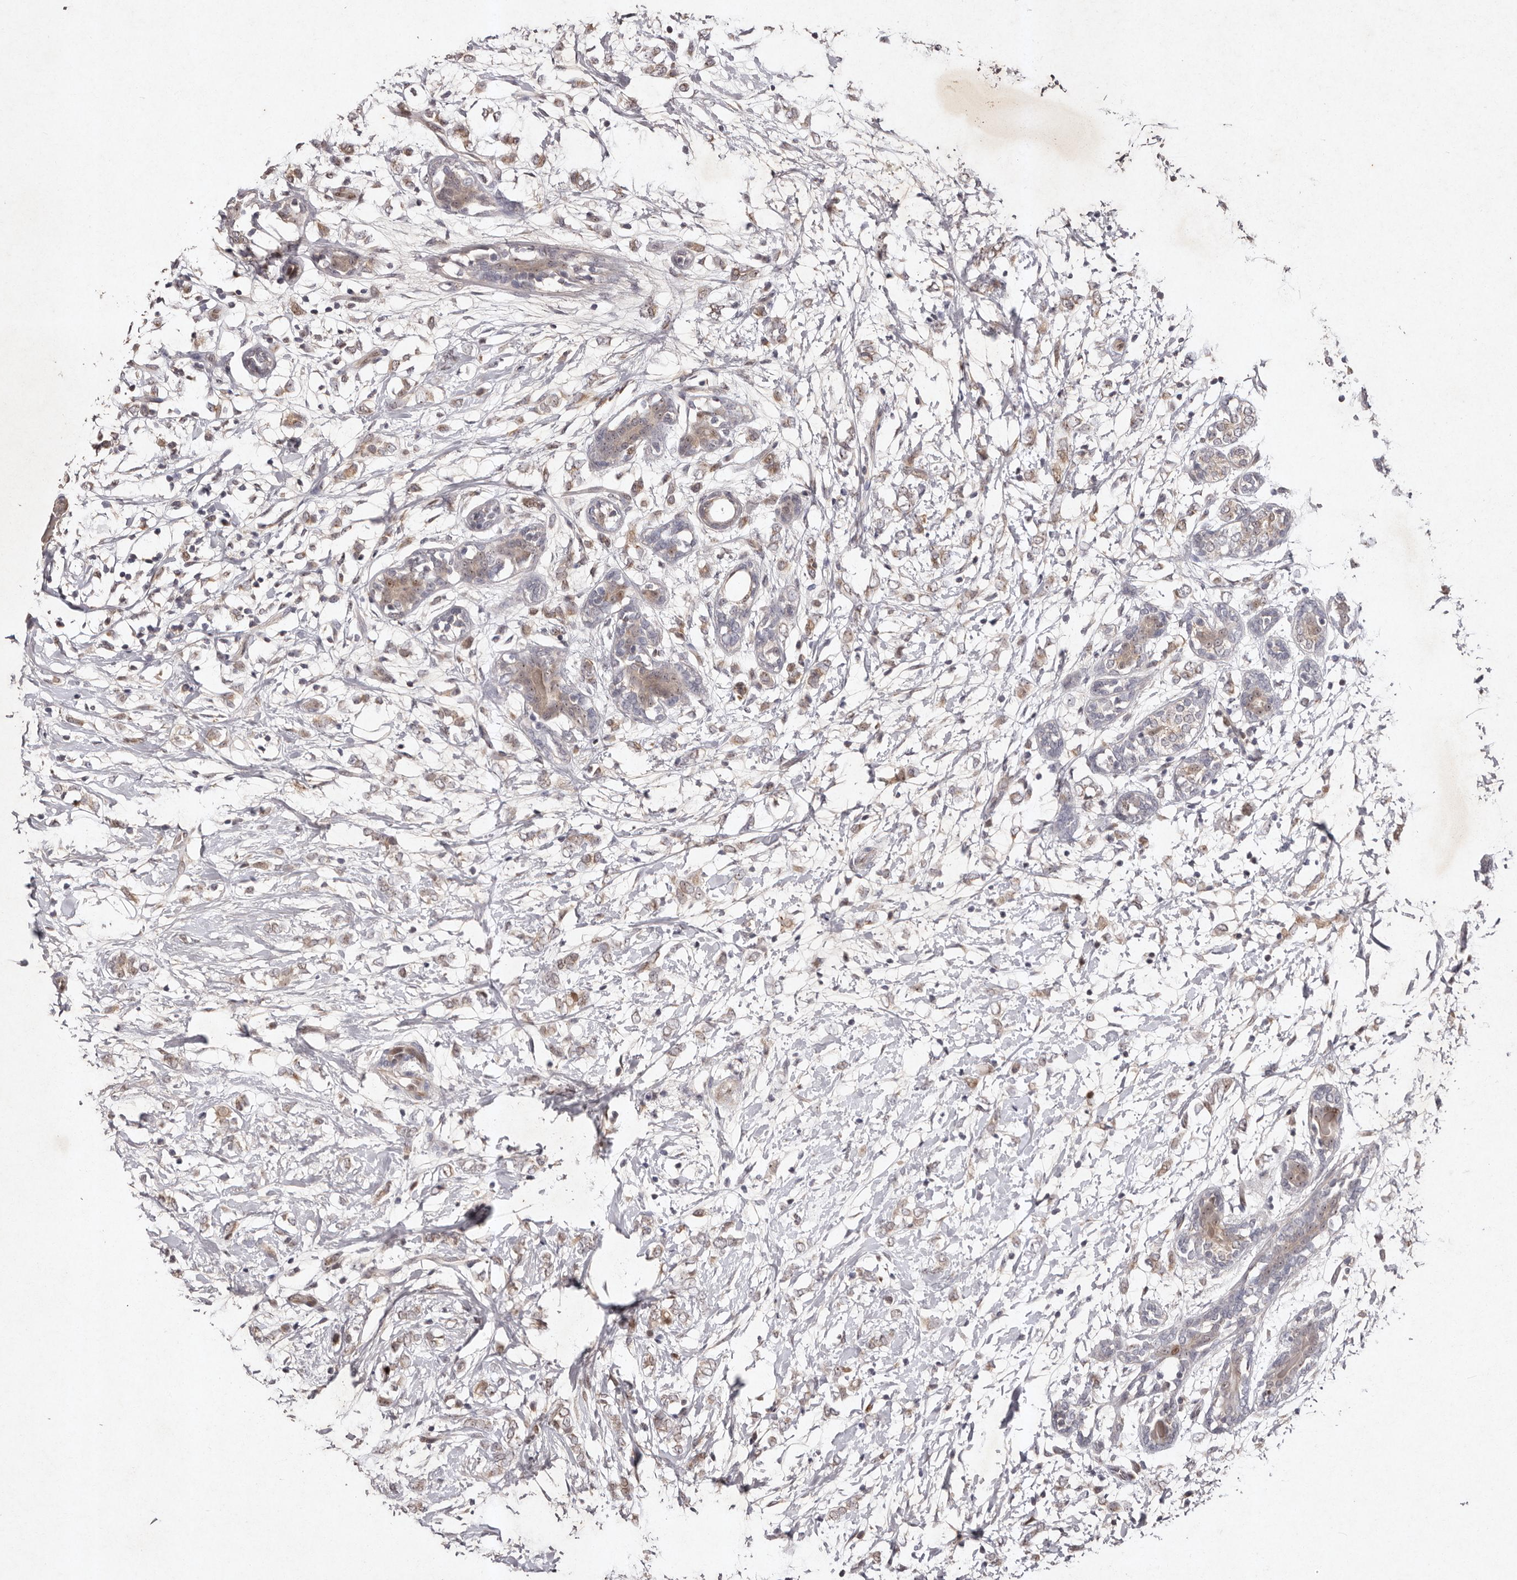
{"staining": {"intensity": "weak", "quantity": "25%-75%", "location": "cytoplasmic/membranous"}, "tissue": "breast cancer", "cell_type": "Tumor cells", "image_type": "cancer", "snomed": [{"axis": "morphology", "description": "Normal tissue, NOS"}, {"axis": "morphology", "description": "Lobular carcinoma"}, {"axis": "topography", "description": "Breast"}], "caption": "Immunohistochemical staining of breast cancer displays low levels of weak cytoplasmic/membranous positivity in about 25%-75% of tumor cells. Using DAB (3,3'-diaminobenzidine) (brown) and hematoxylin (blue) stains, captured at high magnification using brightfield microscopy.", "gene": "KLF7", "patient": {"sex": "female", "age": 47}}